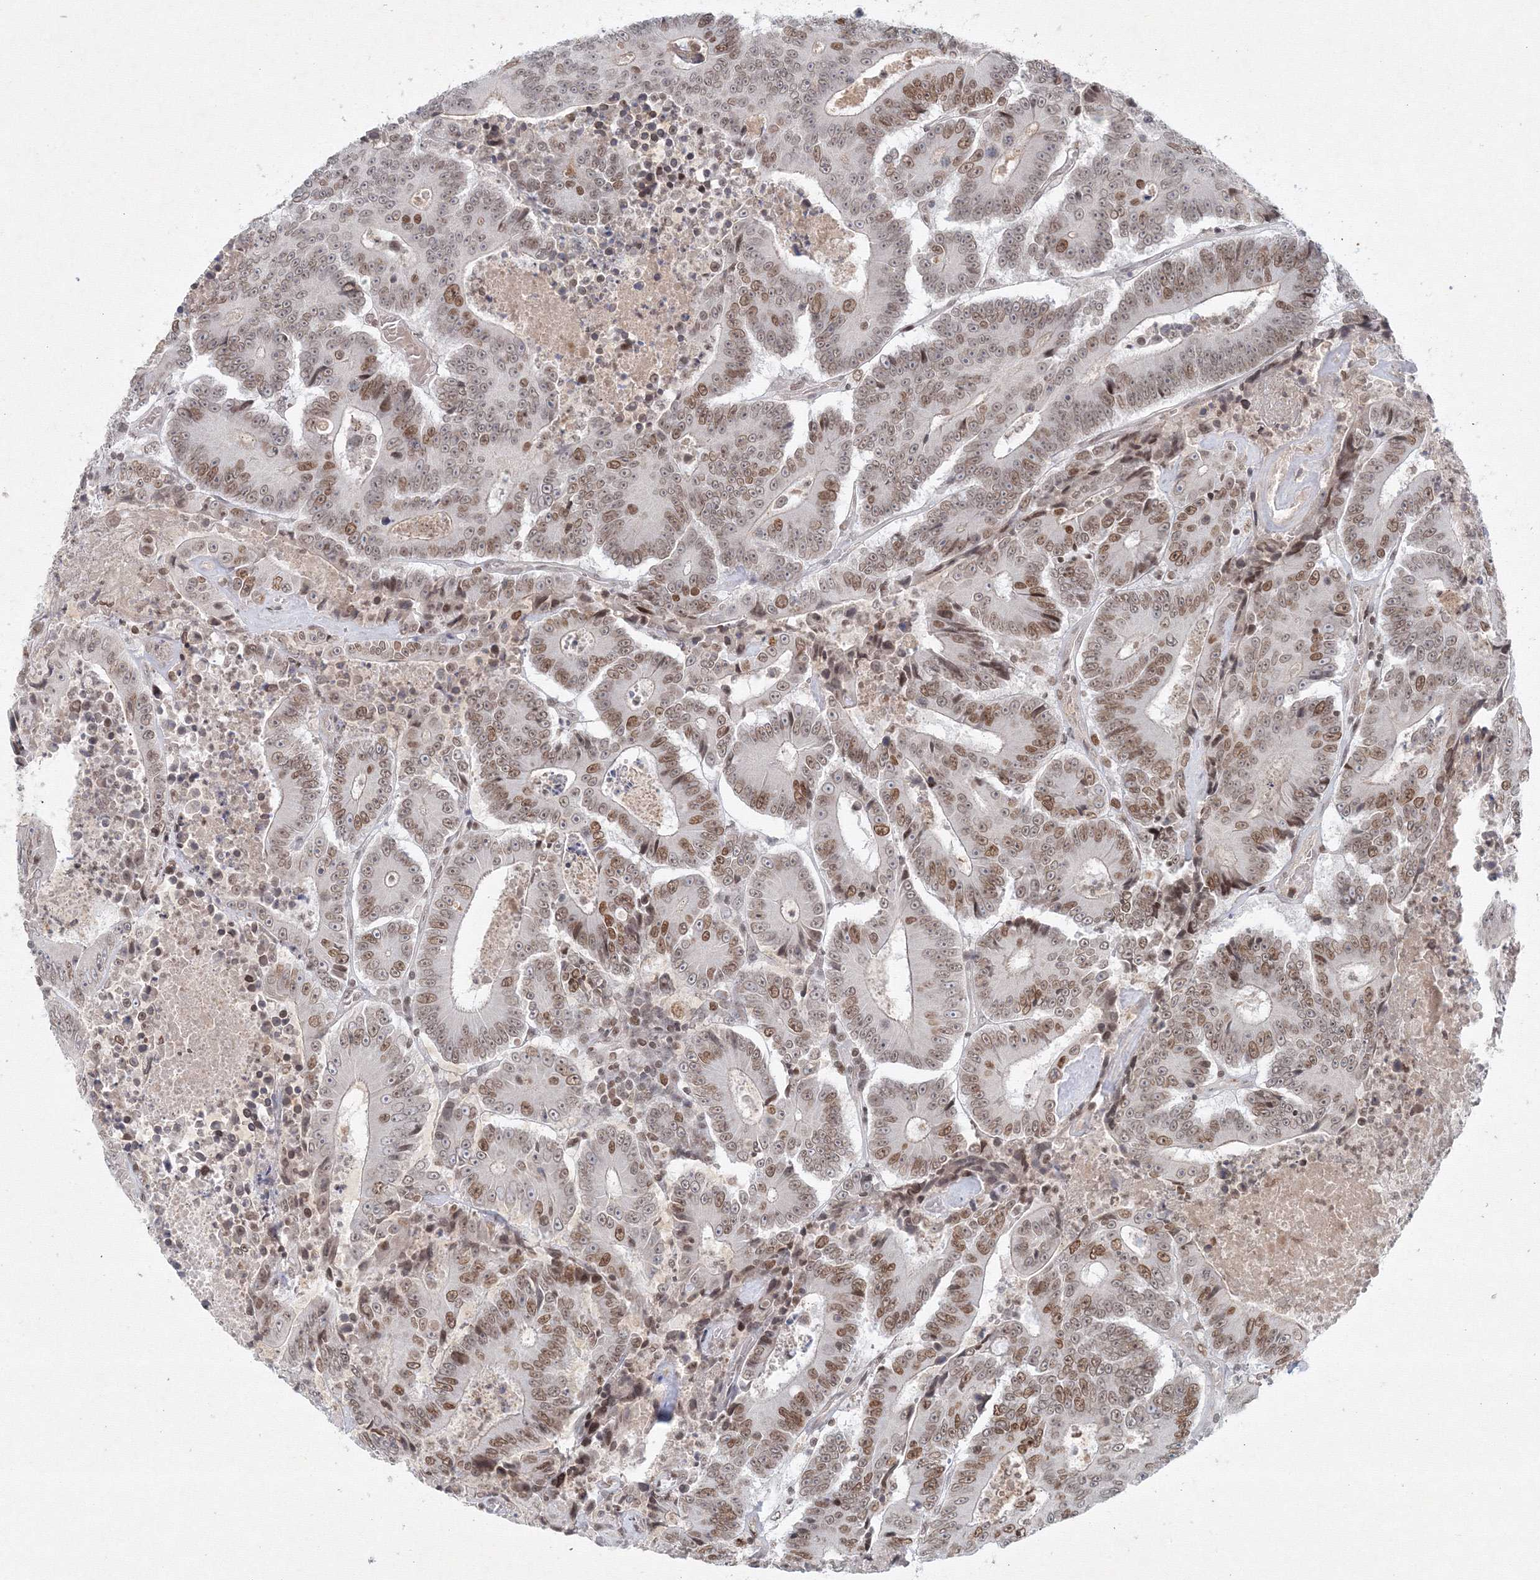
{"staining": {"intensity": "moderate", "quantity": "25%-75%", "location": "nuclear"}, "tissue": "colorectal cancer", "cell_type": "Tumor cells", "image_type": "cancer", "snomed": [{"axis": "morphology", "description": "Adenocarcinoma, NOS"}, {"axis": "topography", "description": "Colon"}], "caption": "Immunohistochemistry (DAB (3,3'-diaminobenzidine)) staining of colorectal cancer exhibits moderate nuclear protein positivity in about 25%-75% of tumor cells. (brown staining indicates protein expression, while blue staining denotes nuclei).", "gene": "KIF4A", "patient": {"sex": "male", "age": 83}}